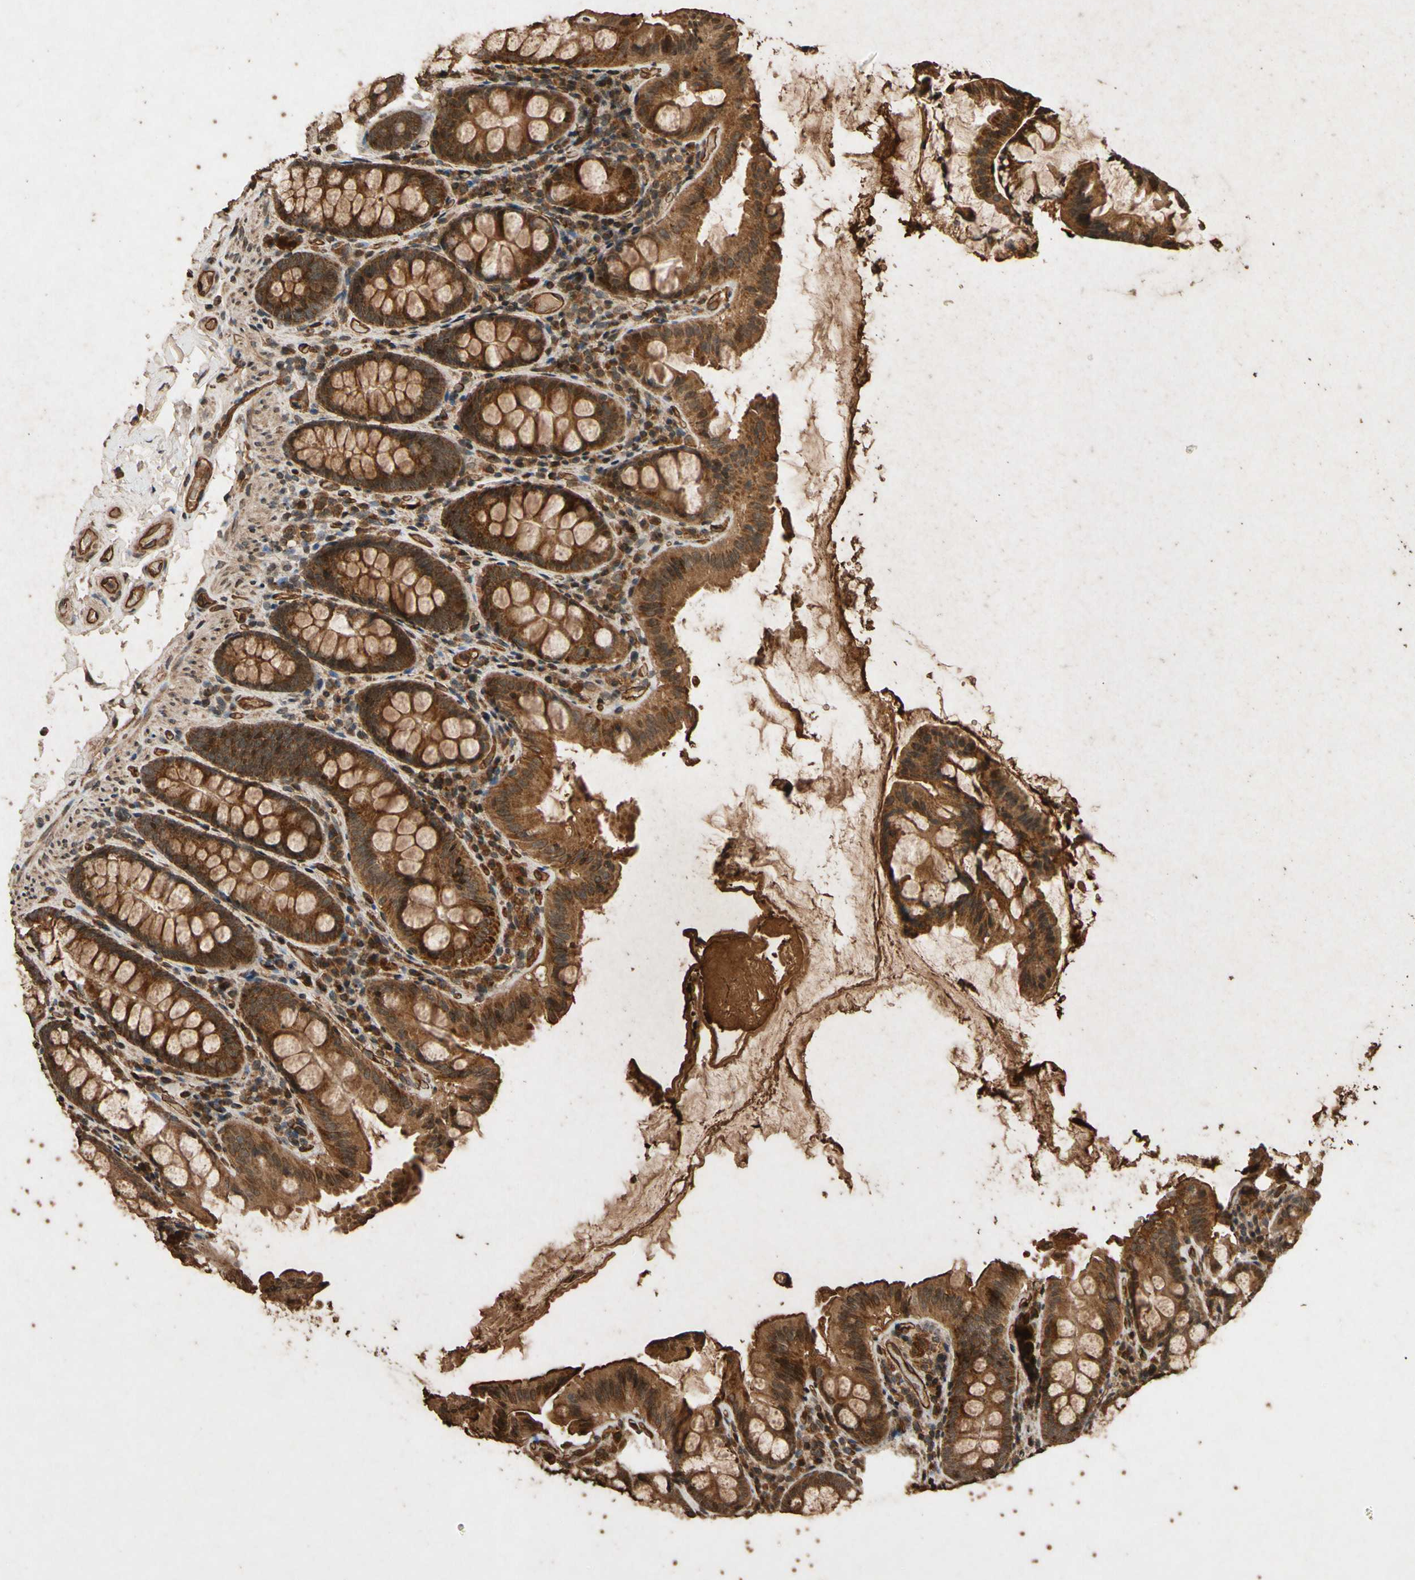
{"staining": {"intensity": "strong", "quantity": ">75%", "location": "cytoplasmic/membranous"}, "tissue": "colon", "cell_type": "Endothelial cells", "image_type": "normal", "snomed": [{"axis": "morphology", "description": "Normal tissue, NOS"}, {"axis": "topography", "description": "Colon"}], "caption": "The photomicrograph displays immunohistochemical staining of normal colon. There is strong cytoplasmic/membranous expression is seen in approximately >75% of endothelial cells.", "gene": "TXN2", "patient": {"sex": "female", "age": 61}}